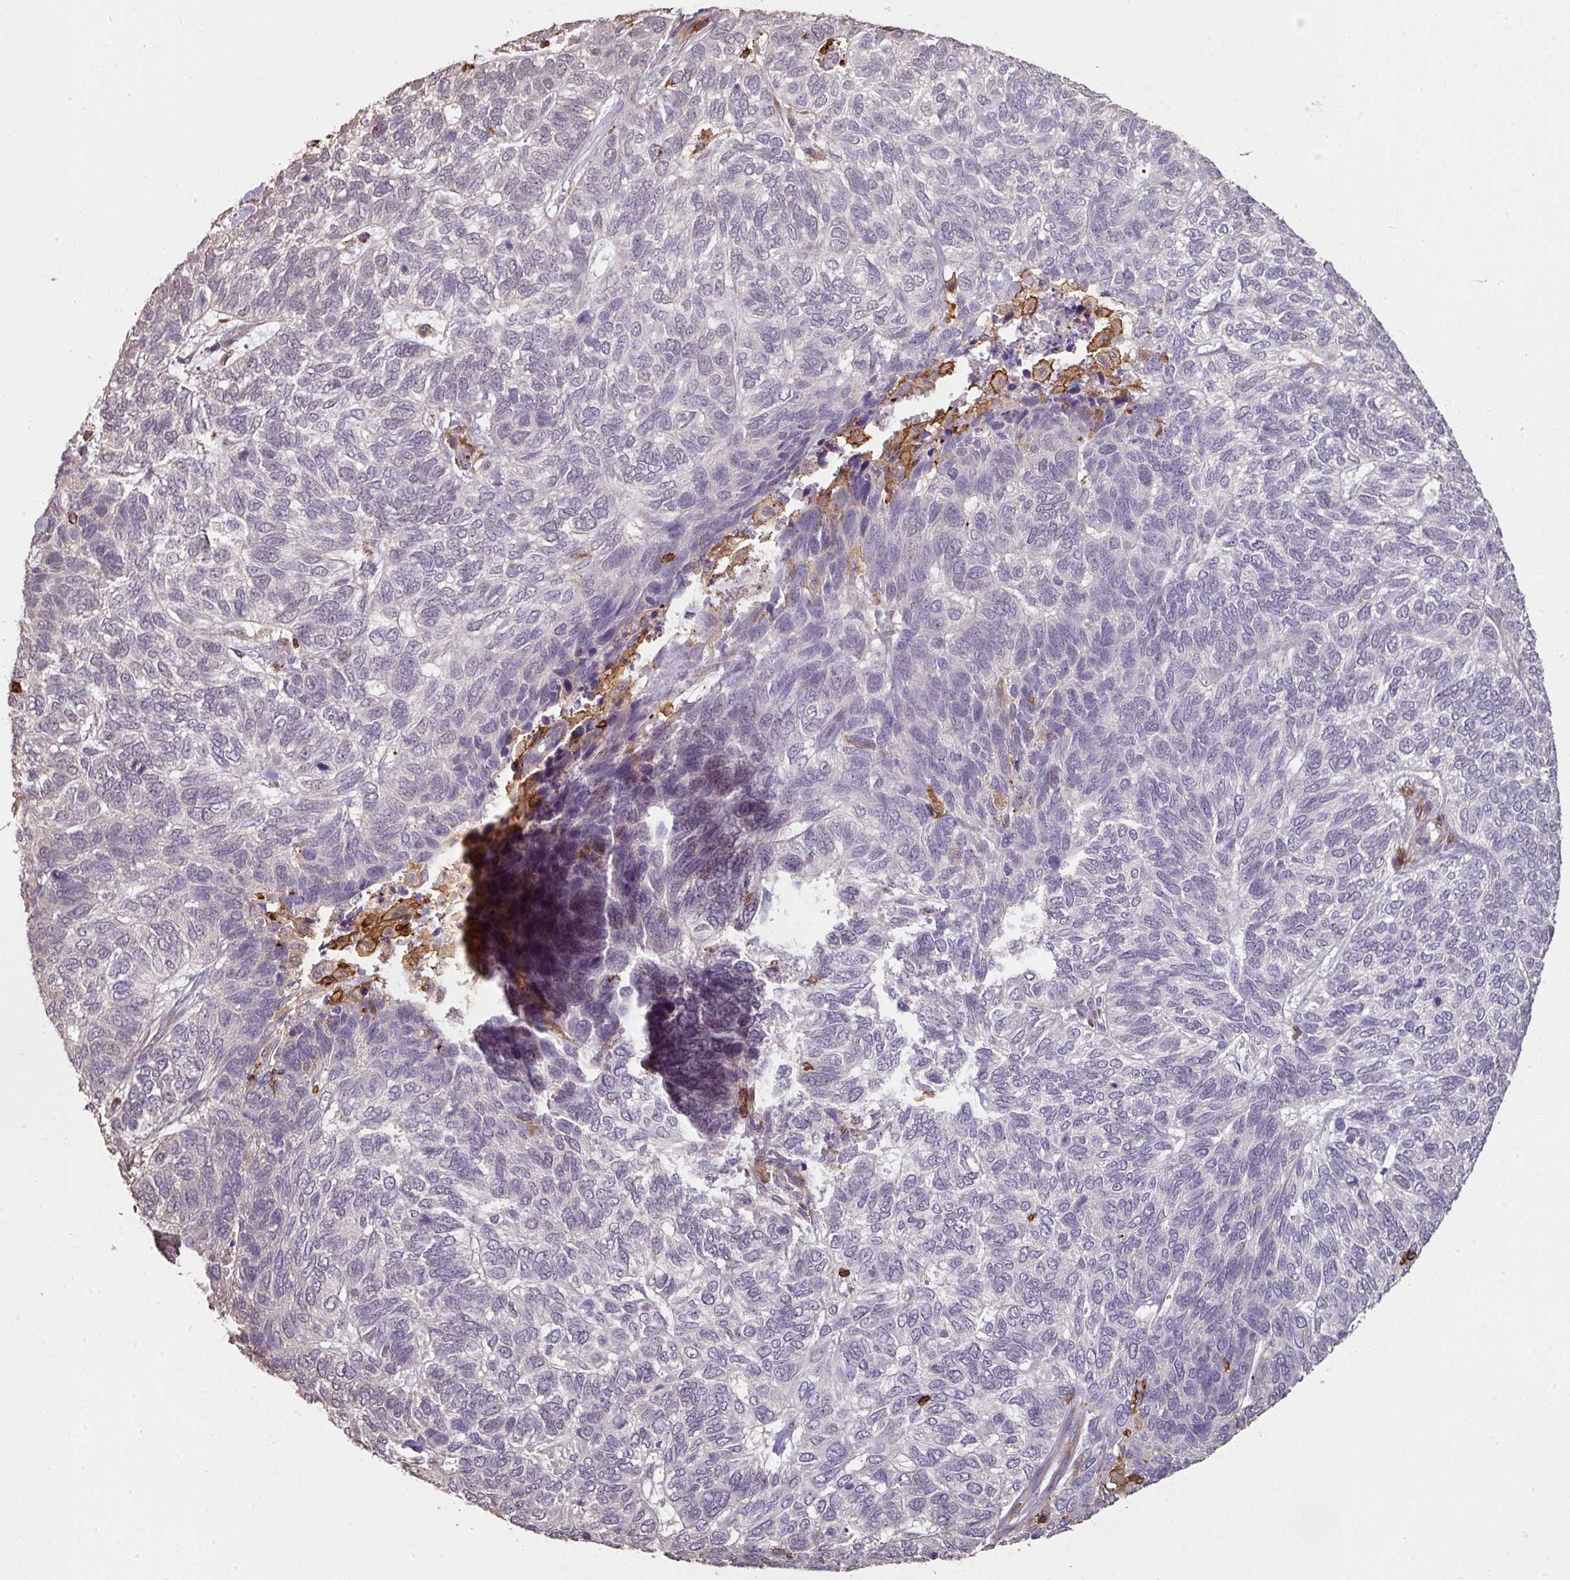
{"staining": {"intensity": "negative", "quantity": "none", "location": "none"}, "tissue": "skin cancer", "cell_type": "Tumor cells", "image_type": "cancer", "snomed": [{"axis": "morphology", "description": "Basal cell carcinoma"}, {"axis": "topography", "description": "Skin"}], "caption": "IHC photomicrograph of human skin basal cell carcinoma stained for a protein (brown), which demonstrates no staining in tumor cells.", "gene": "OLFML2B", "patient": {"sex": "female", "age": 65}}